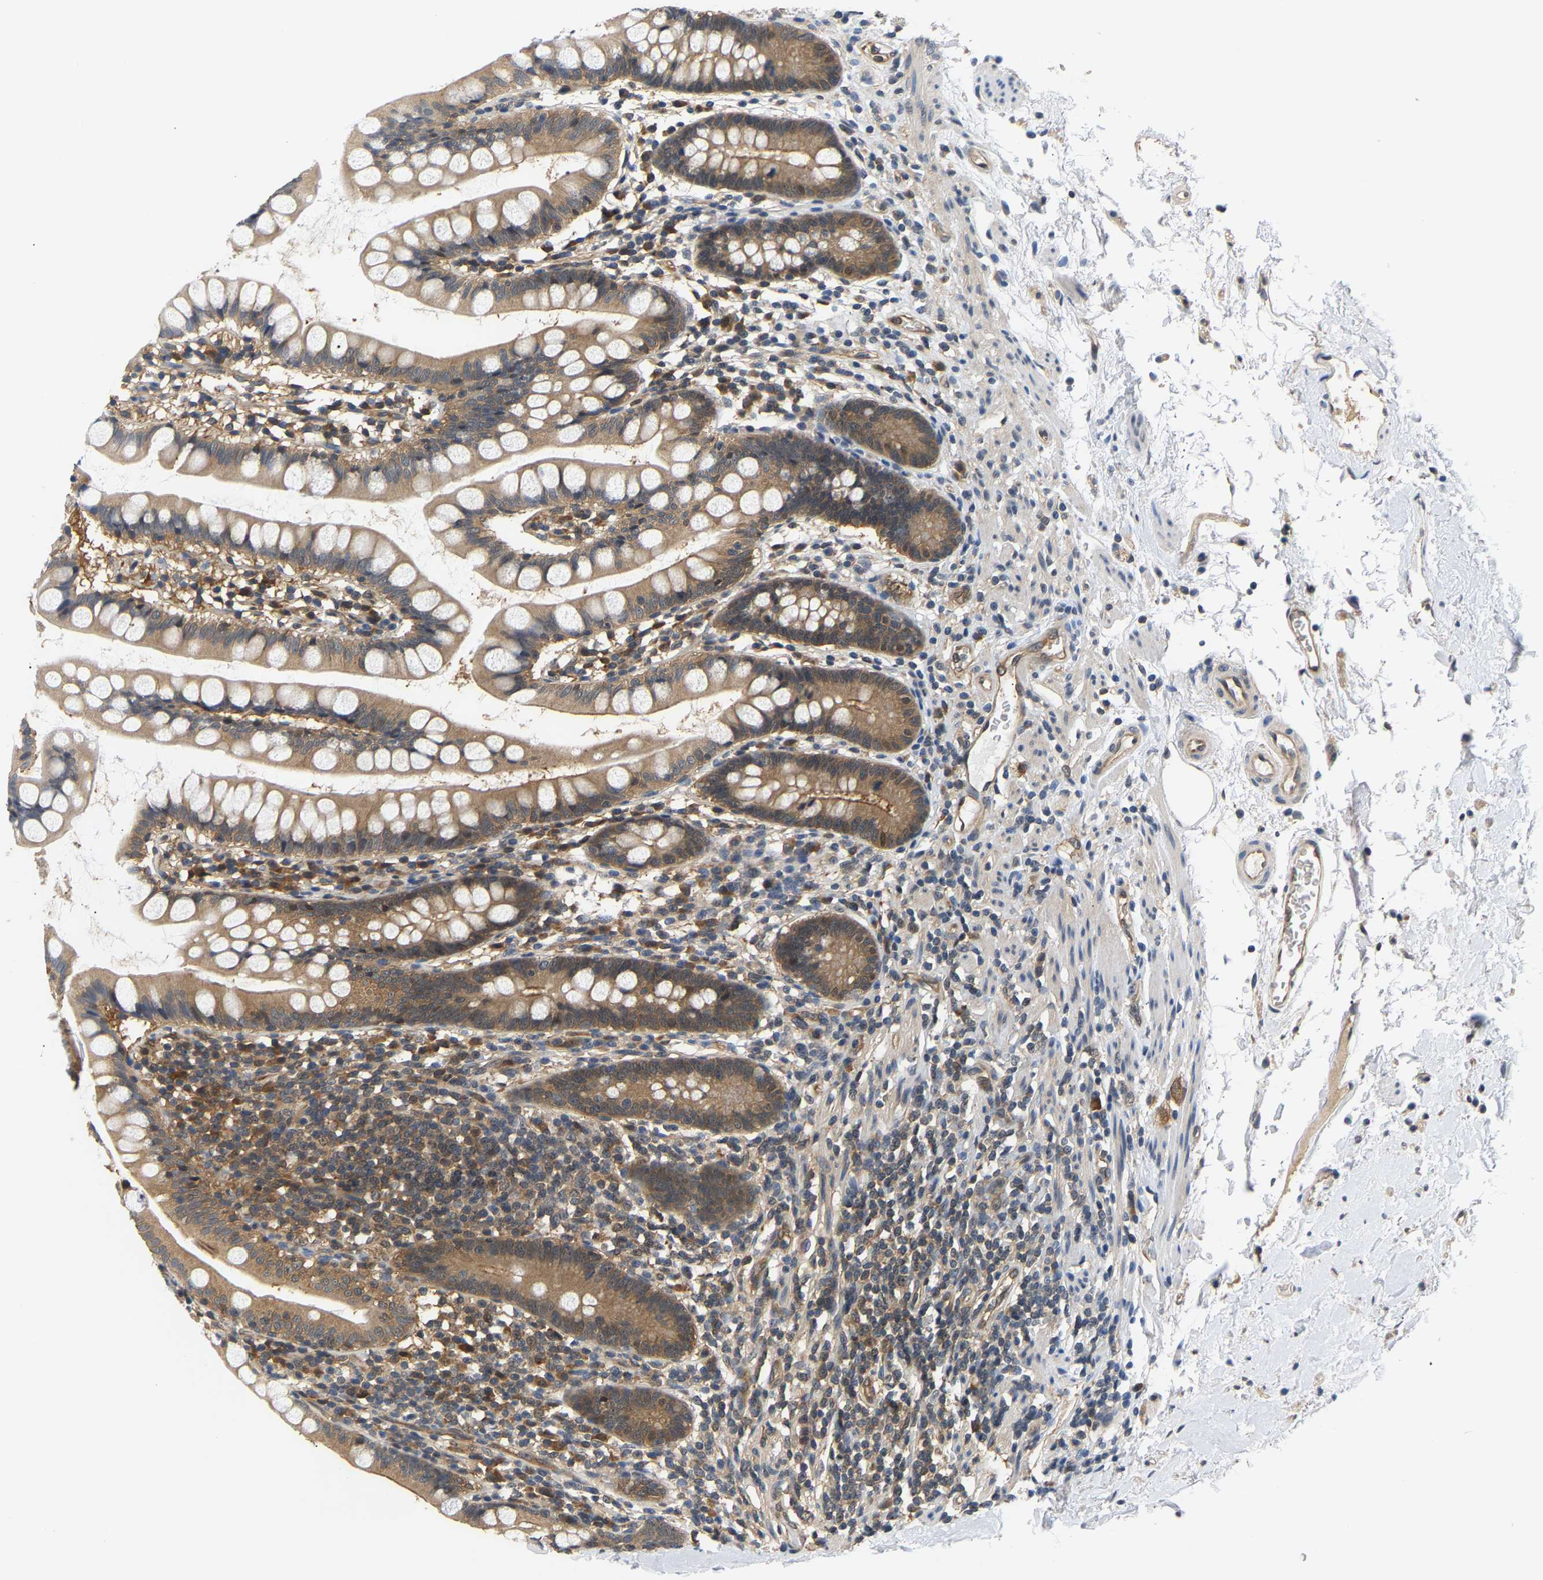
{"staining": {"intensity": "moderate", "quantity": ">75%", "location": "cytoplasmic/membranous"}, "tissue": "small intestine", "cell_type": "Glandular cells", "image_type": "normal", "snomed": [{"axis": "morphology", "description": "Normal tissue, NOS"}, {"axis": "topography", "description": "Small intestine"}], "caption": "Moderate cytoplasmic/membranous protein positivity is appreciated in about >75% of glandular cells in small intestine.", "gene": "ARHGEF12", "patient": {"sex": "female", "age": 84}}